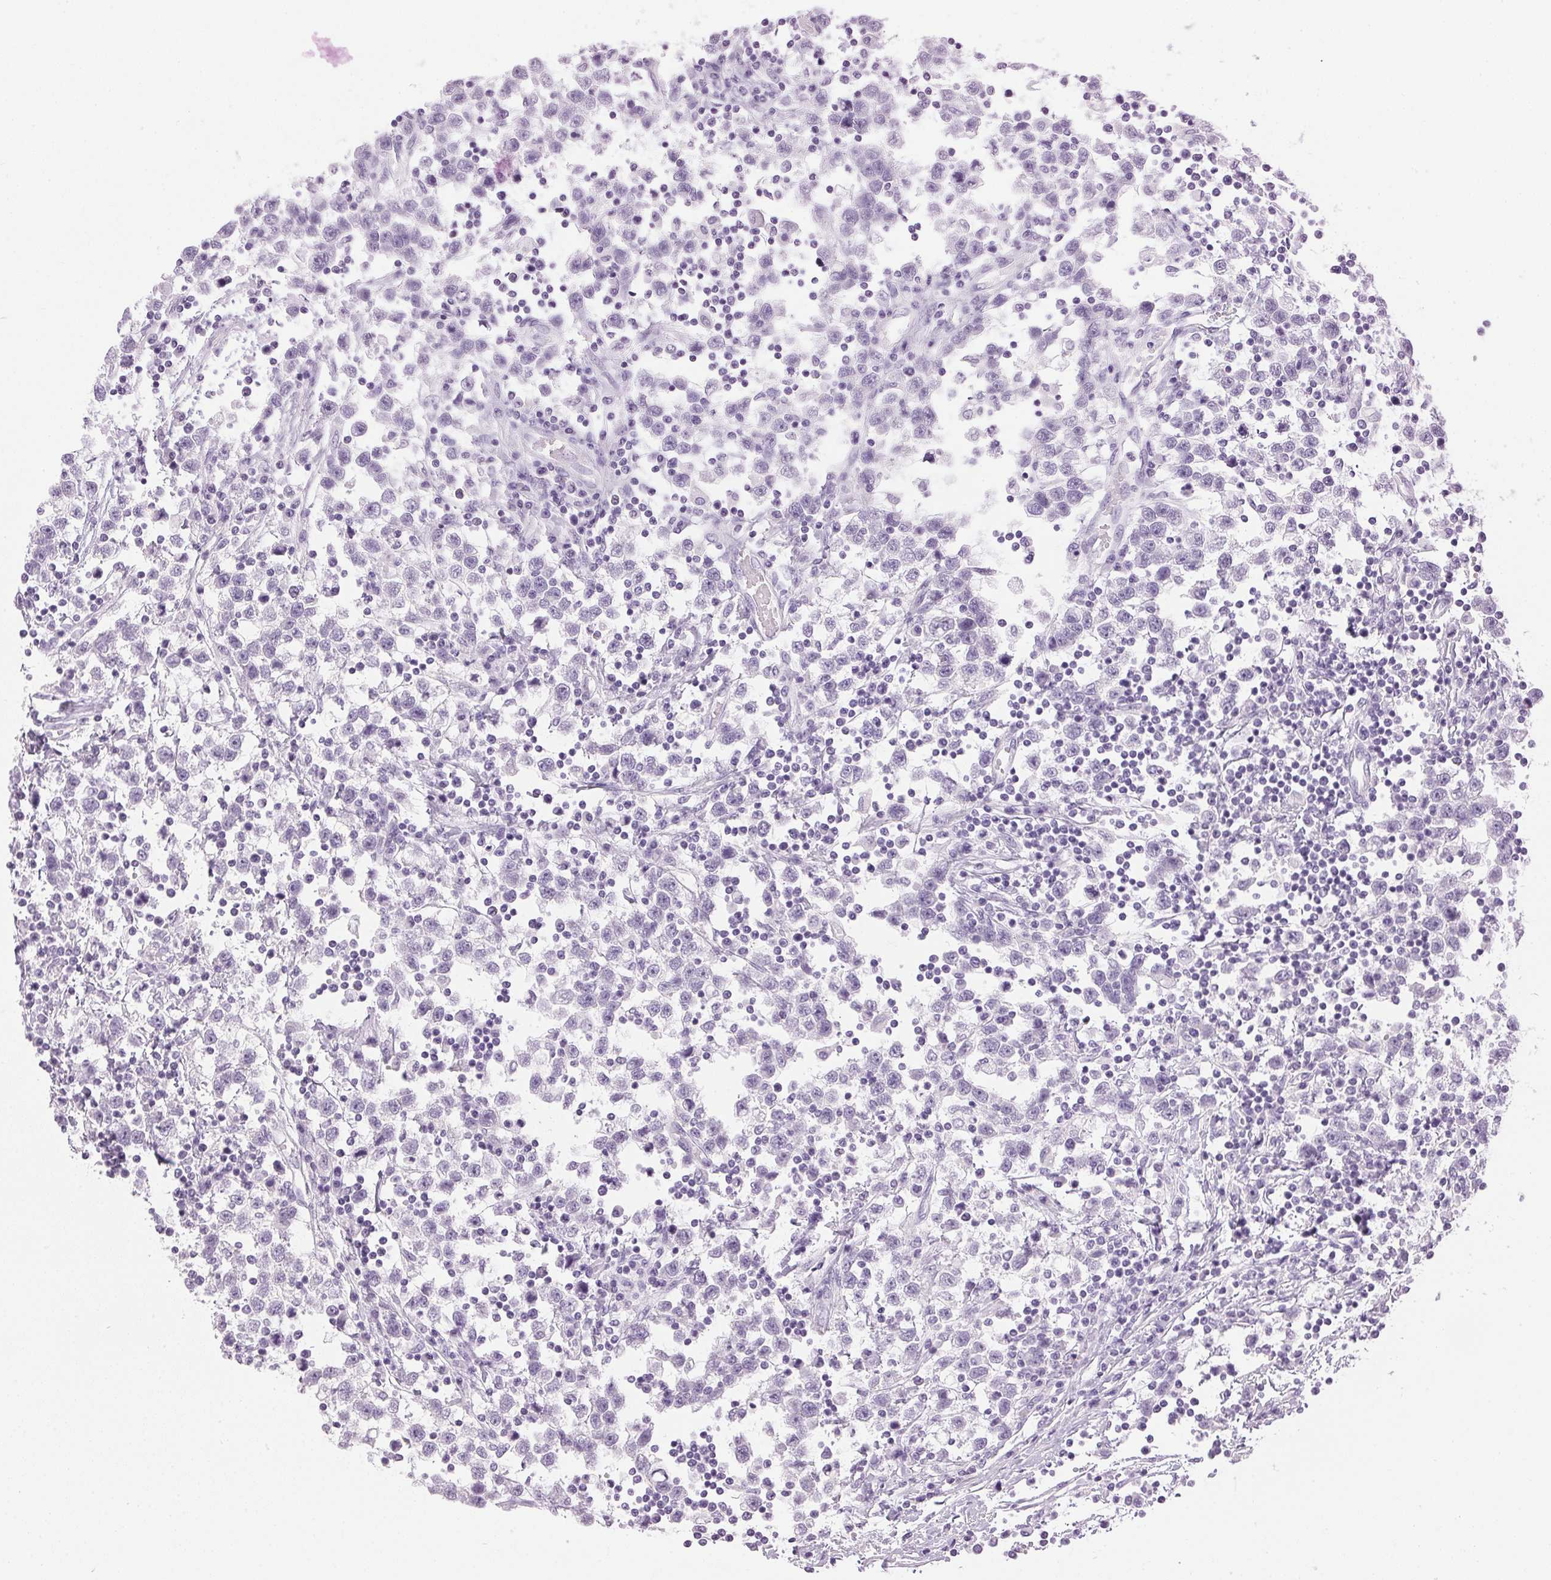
{"staining": {"intensity": "negative", "quantity": "none", "location": "none"}, "tissue": "testis cancer", "cell_type": "Tumor cells", "image_type": "cancer", "snomed": [{"axis": "morphology", "description": "Seminoma, NOS"}, {"axis": "topography", "description": "Testis"}], "caption": "Tumor cells show no significant protein staining in testis seminoma.", "gene": "SP7", "patient": {"sex": "male", "age": 34}}